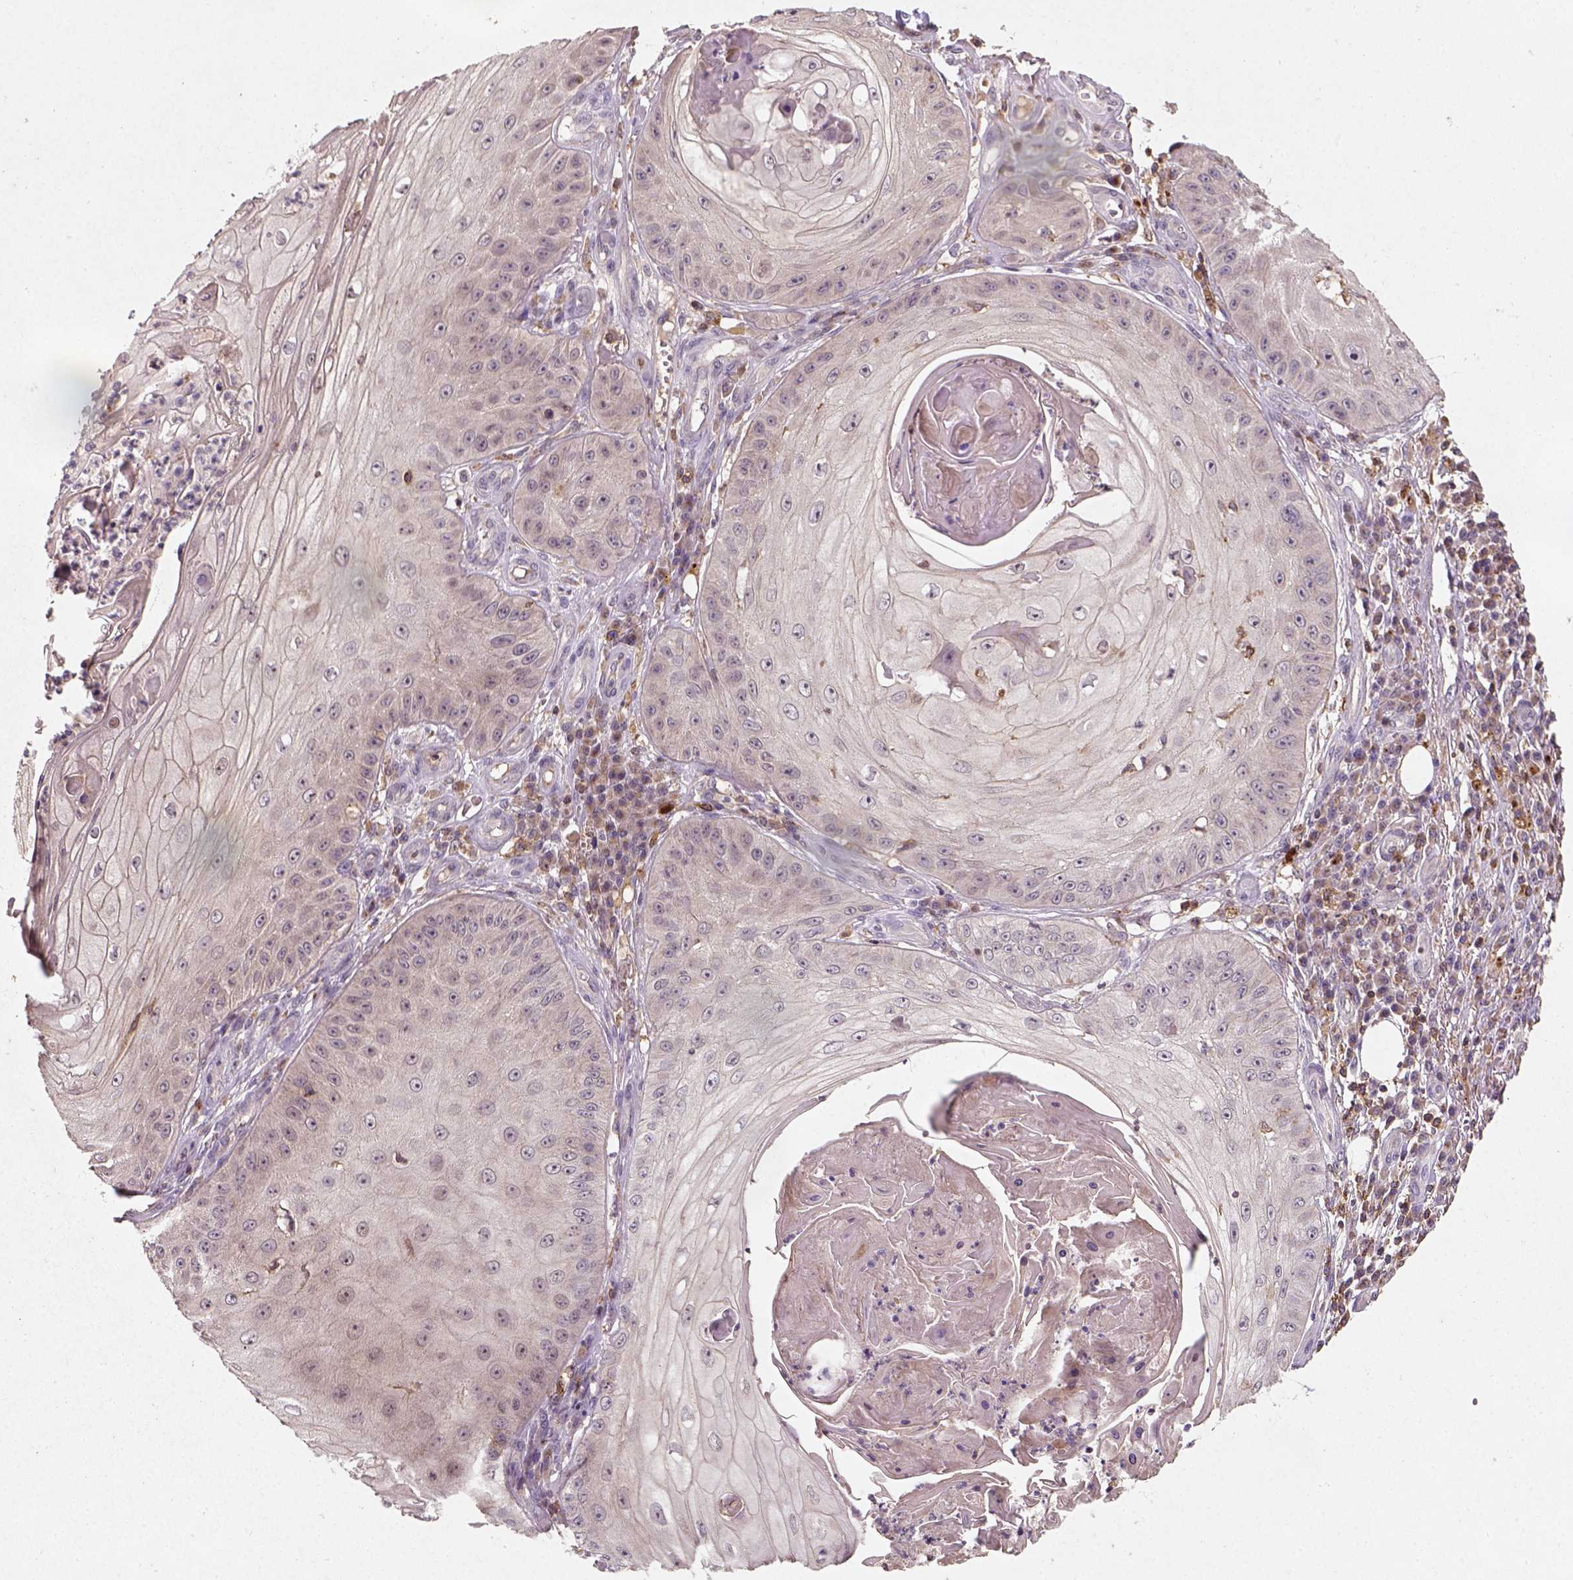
{"staining": {"intensity": "negative", "quantity": "none", "location": "none"}, "tissue": "skin cancer", "cell_type": "Tumor cells", "image_type": "cancer", "snomed": [{"axis": "morphology", "description": "Squamous cell carcinoma, NOS"}, {"axis": "topography", "description": "Skin"}], "caption": "A histopathology image of human skin squamous cell carcinoma is negative for staining in tumor cells.", "gene": "CAMKK1", "patient": {"sex": "male", "age": 70}}